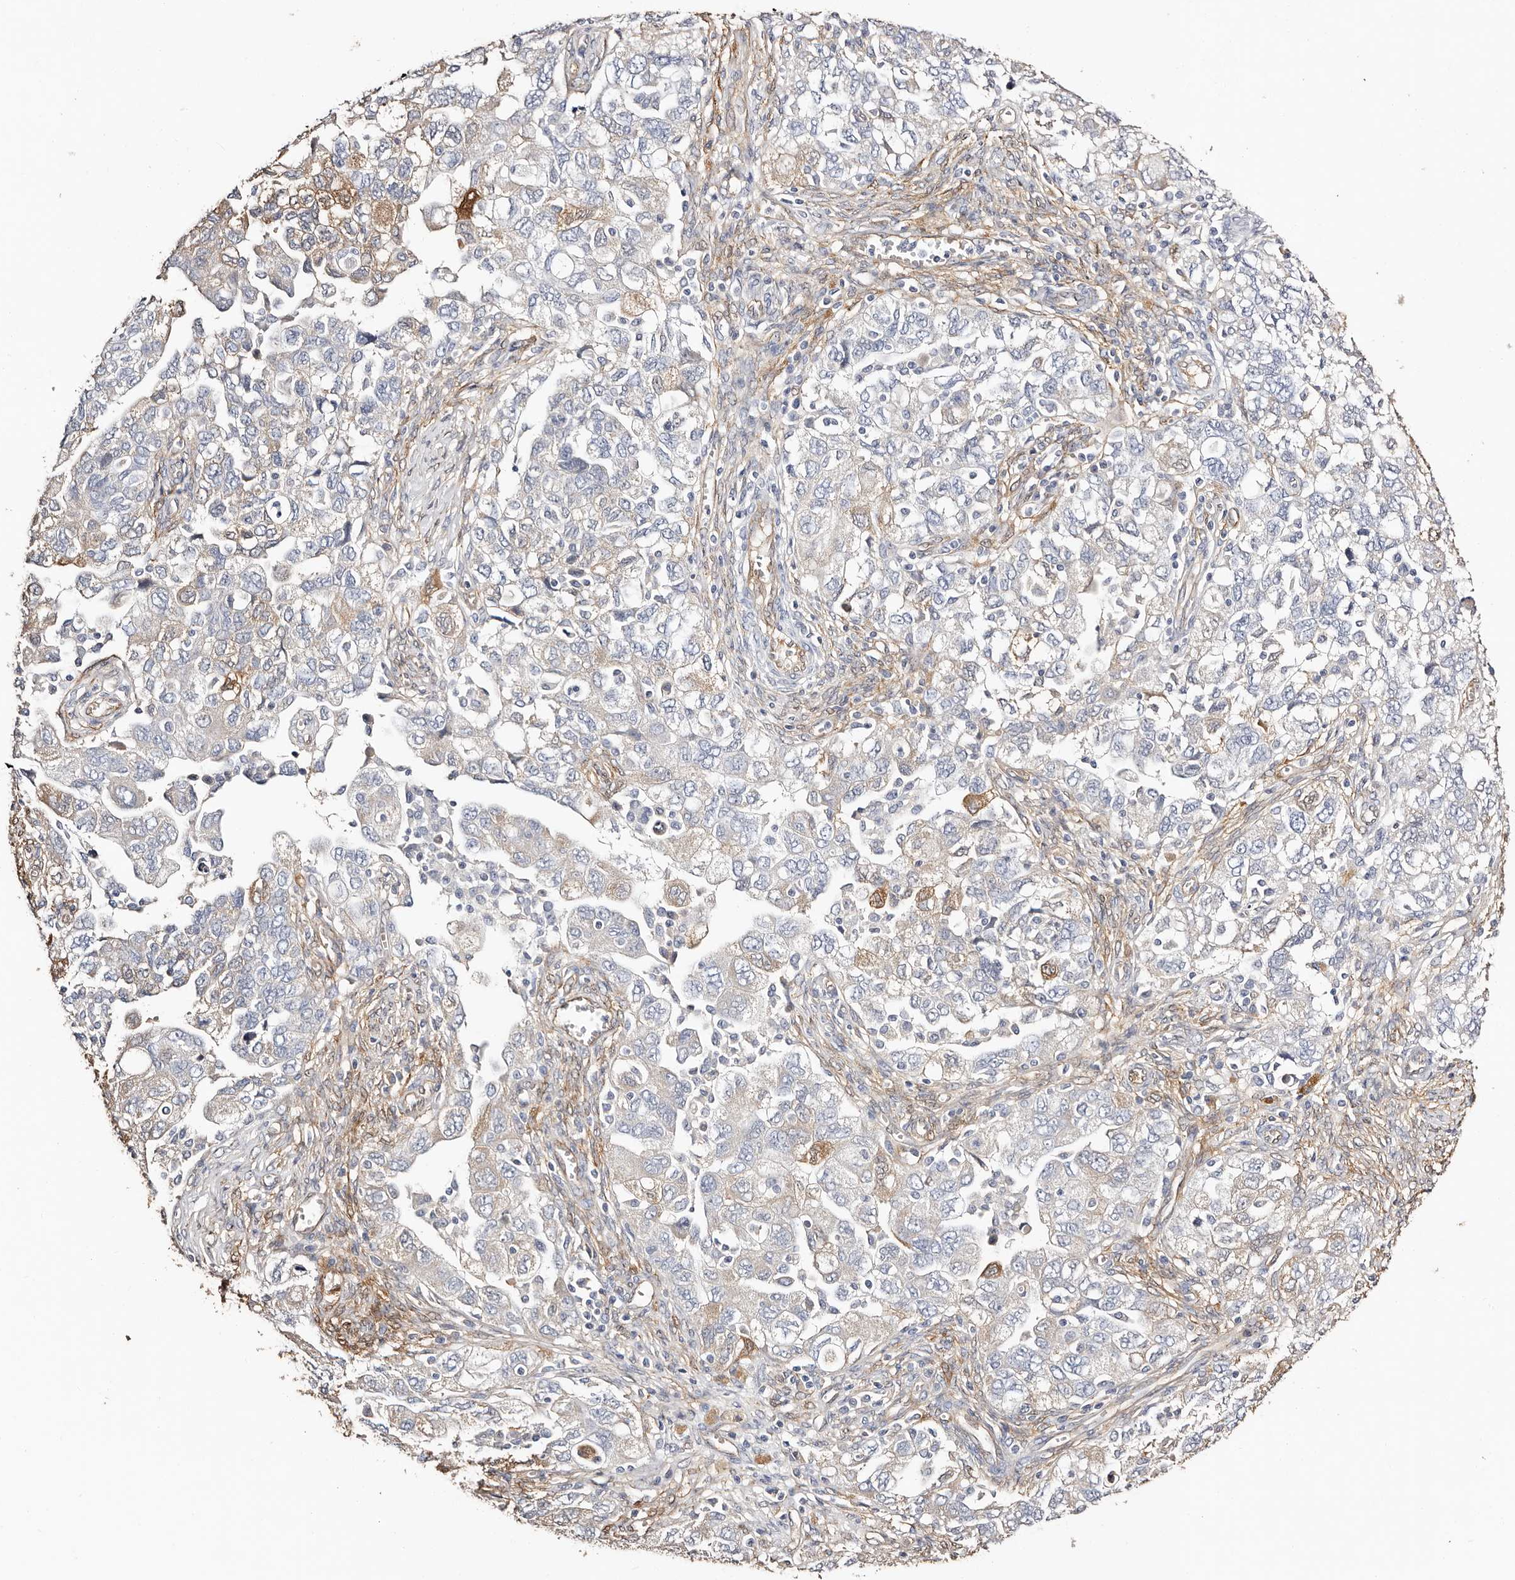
{"staining": {"intensity": "negative", "quantity": "none", "location": "none"}, "tissue": "ovarian cancer", "cell_type": "Tumor cells", "image_type": "cancer", "snomed": [{"axis": "morphology", "description": "Carcinoma, NOS"}, {"axis": "morphology", "description": "Cystadenocarcinoma, serous, NOS"}, {"axis": "topography", "description": "Ovary"}], "caption": "Immunohistochemical staining of ovarian carcinoma reveals no significant staining in tumor cells. (DAB (3,3'-diaminobenzidine) immunohistochemistry with hematoxylin counter stain).", "gene": "TGM2", "patient": {"sex": "female", "age": 69}}